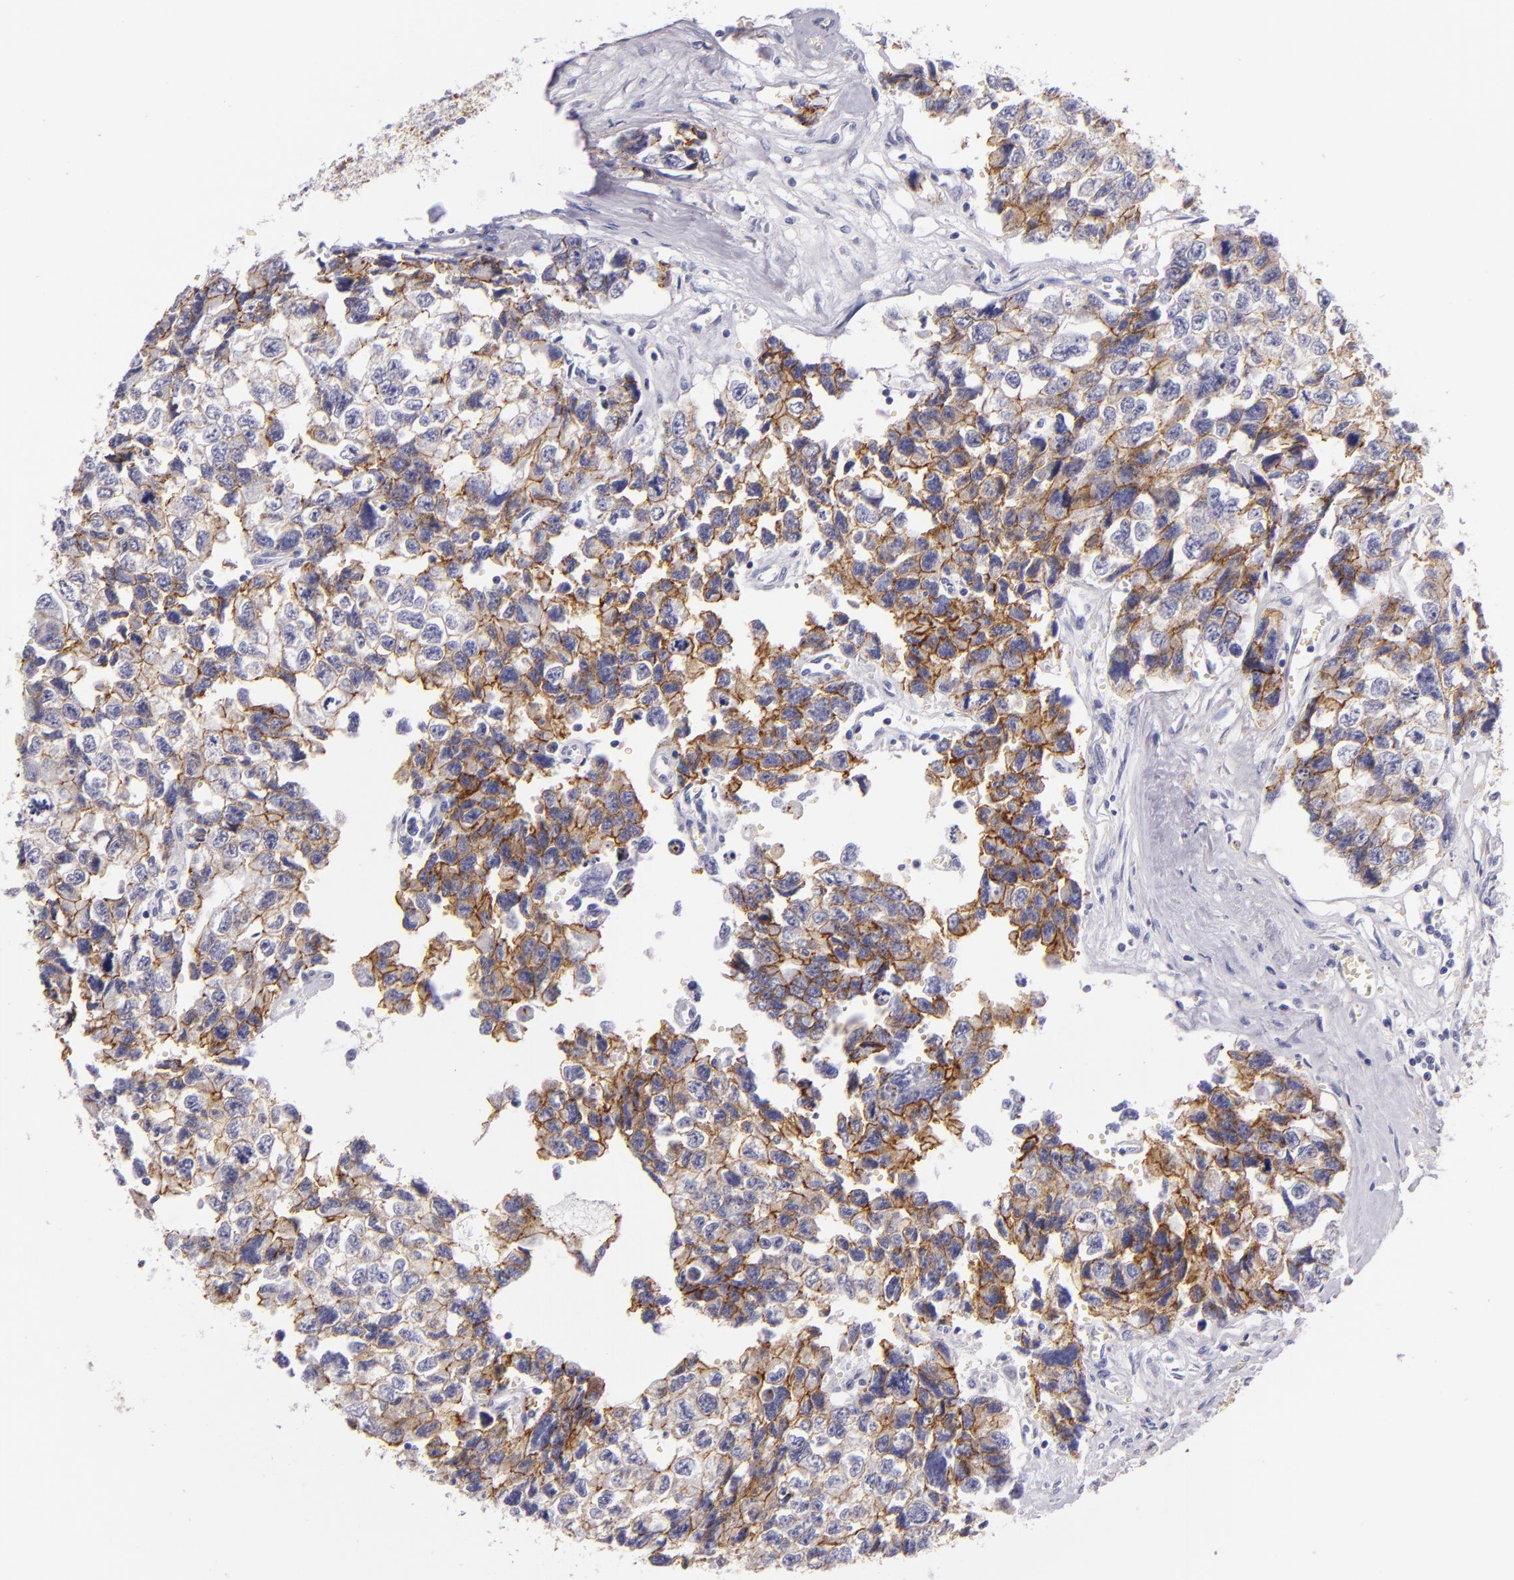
{"staining": {"intensity": "moderate", "quantity": ">75%", "location": "none"}, "tissue": "testis cancer", "cell_type": "Tumor cells", "image_type": "cancer", "snomed": [{"axis": "morphology", "description": "Carcinoma, Embryonal, NOS"}, {"axis": "topography", "description": "Testis"}], "caption": "Immunohistochemical staining of testis cancer shows medium levels of moderate None protein staining in approximately >75% of tumor cells.", "gene": "CDH3", "patient": {"sex": "male", "age": 31}}